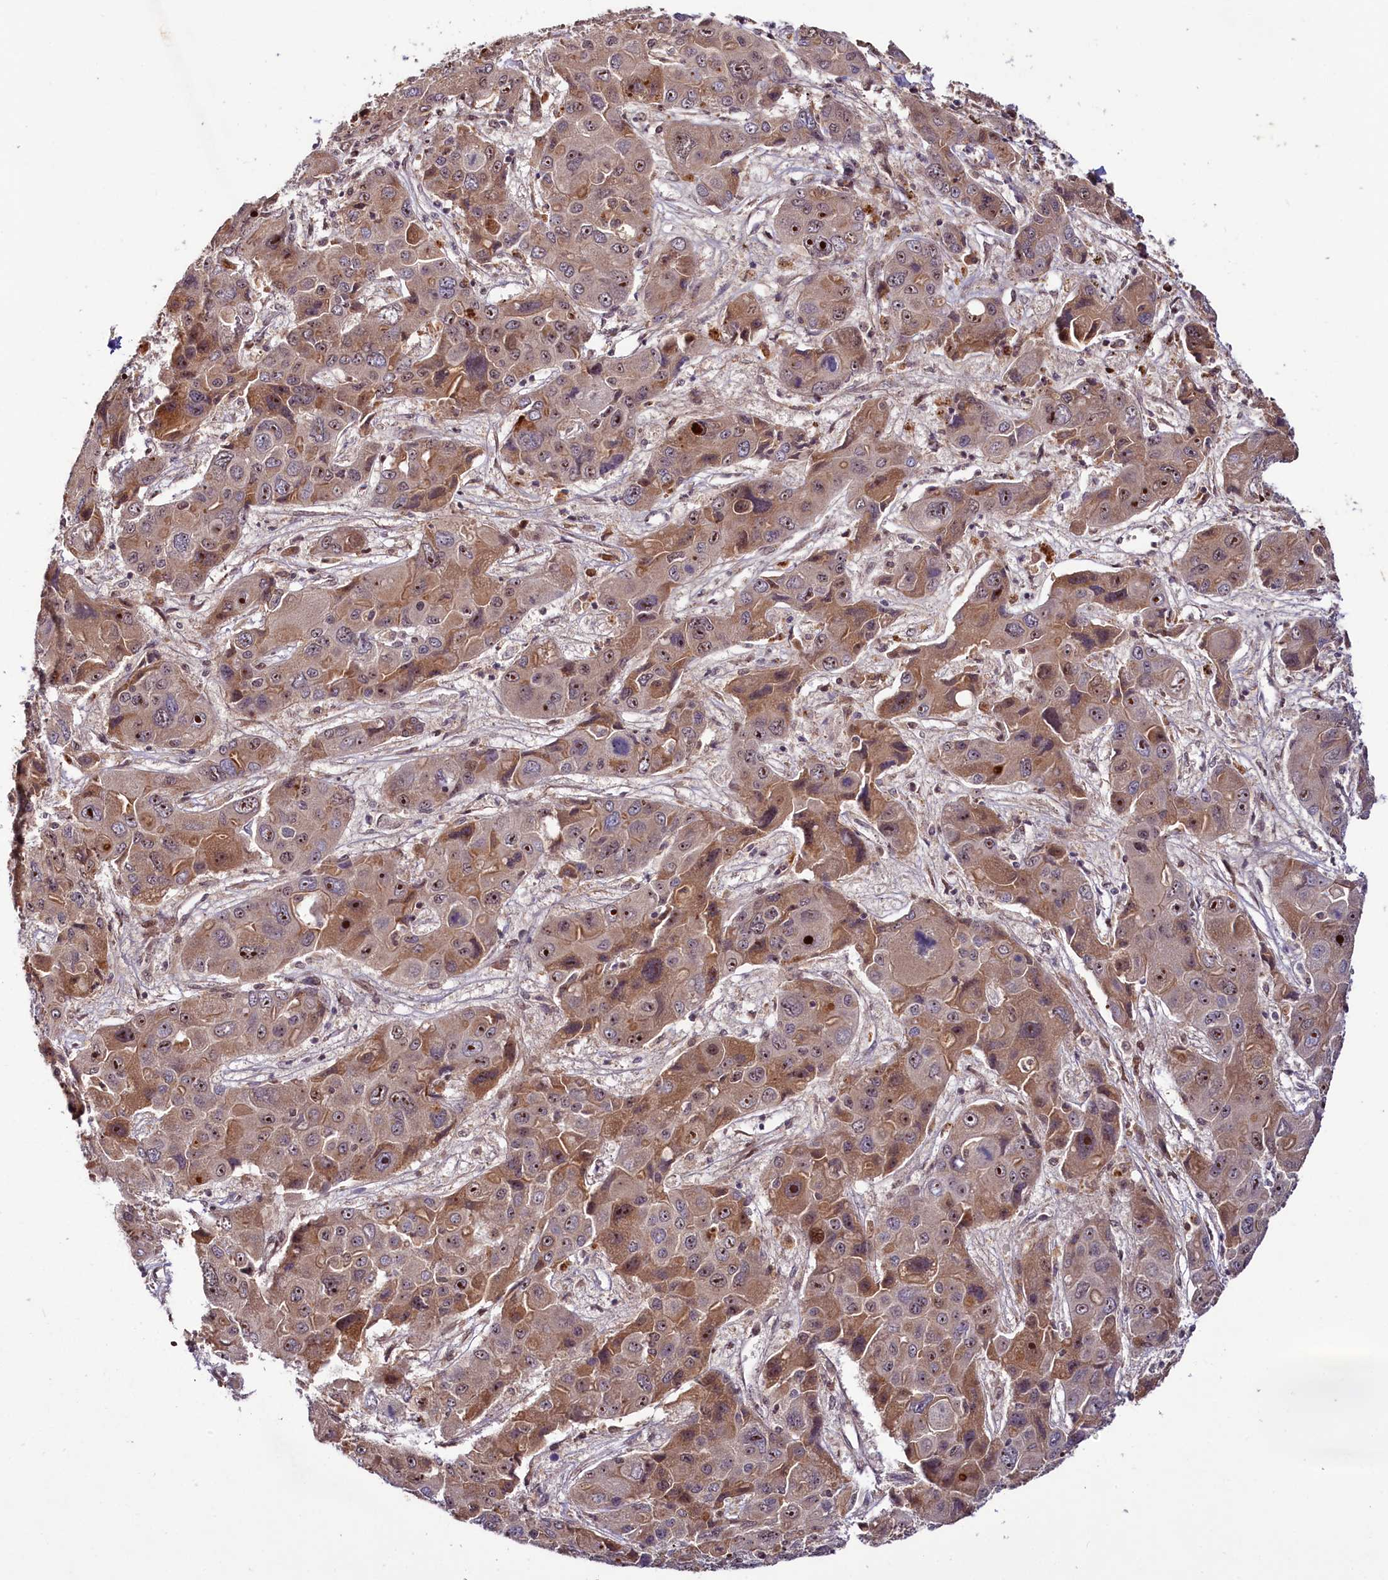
{"staining": {"intensity": "moderate", "quantity": ">75%", "location": "cytoplasmic/membranous,nuclear"}, "tissue": "liver cancer", "cell_type": "Tumor cells", "image_type": "cancer", "snomed": [{"axis": "morphology", "description": "Cholangiocarcinoma"}, {"axis": "topography", "description": "Liver"}], "caption": "Immunohistochemistry photomicrograph of human cholangiocarcinoma (liver) stained for a protein (brown), which demonstrates medium levels of moderate cytoplasmic/membranous and nuclear positivity in approximately >75% of tumor cells.", "gene": "N4BP2L1", "patient": {"sex": "male", "age": 67}}